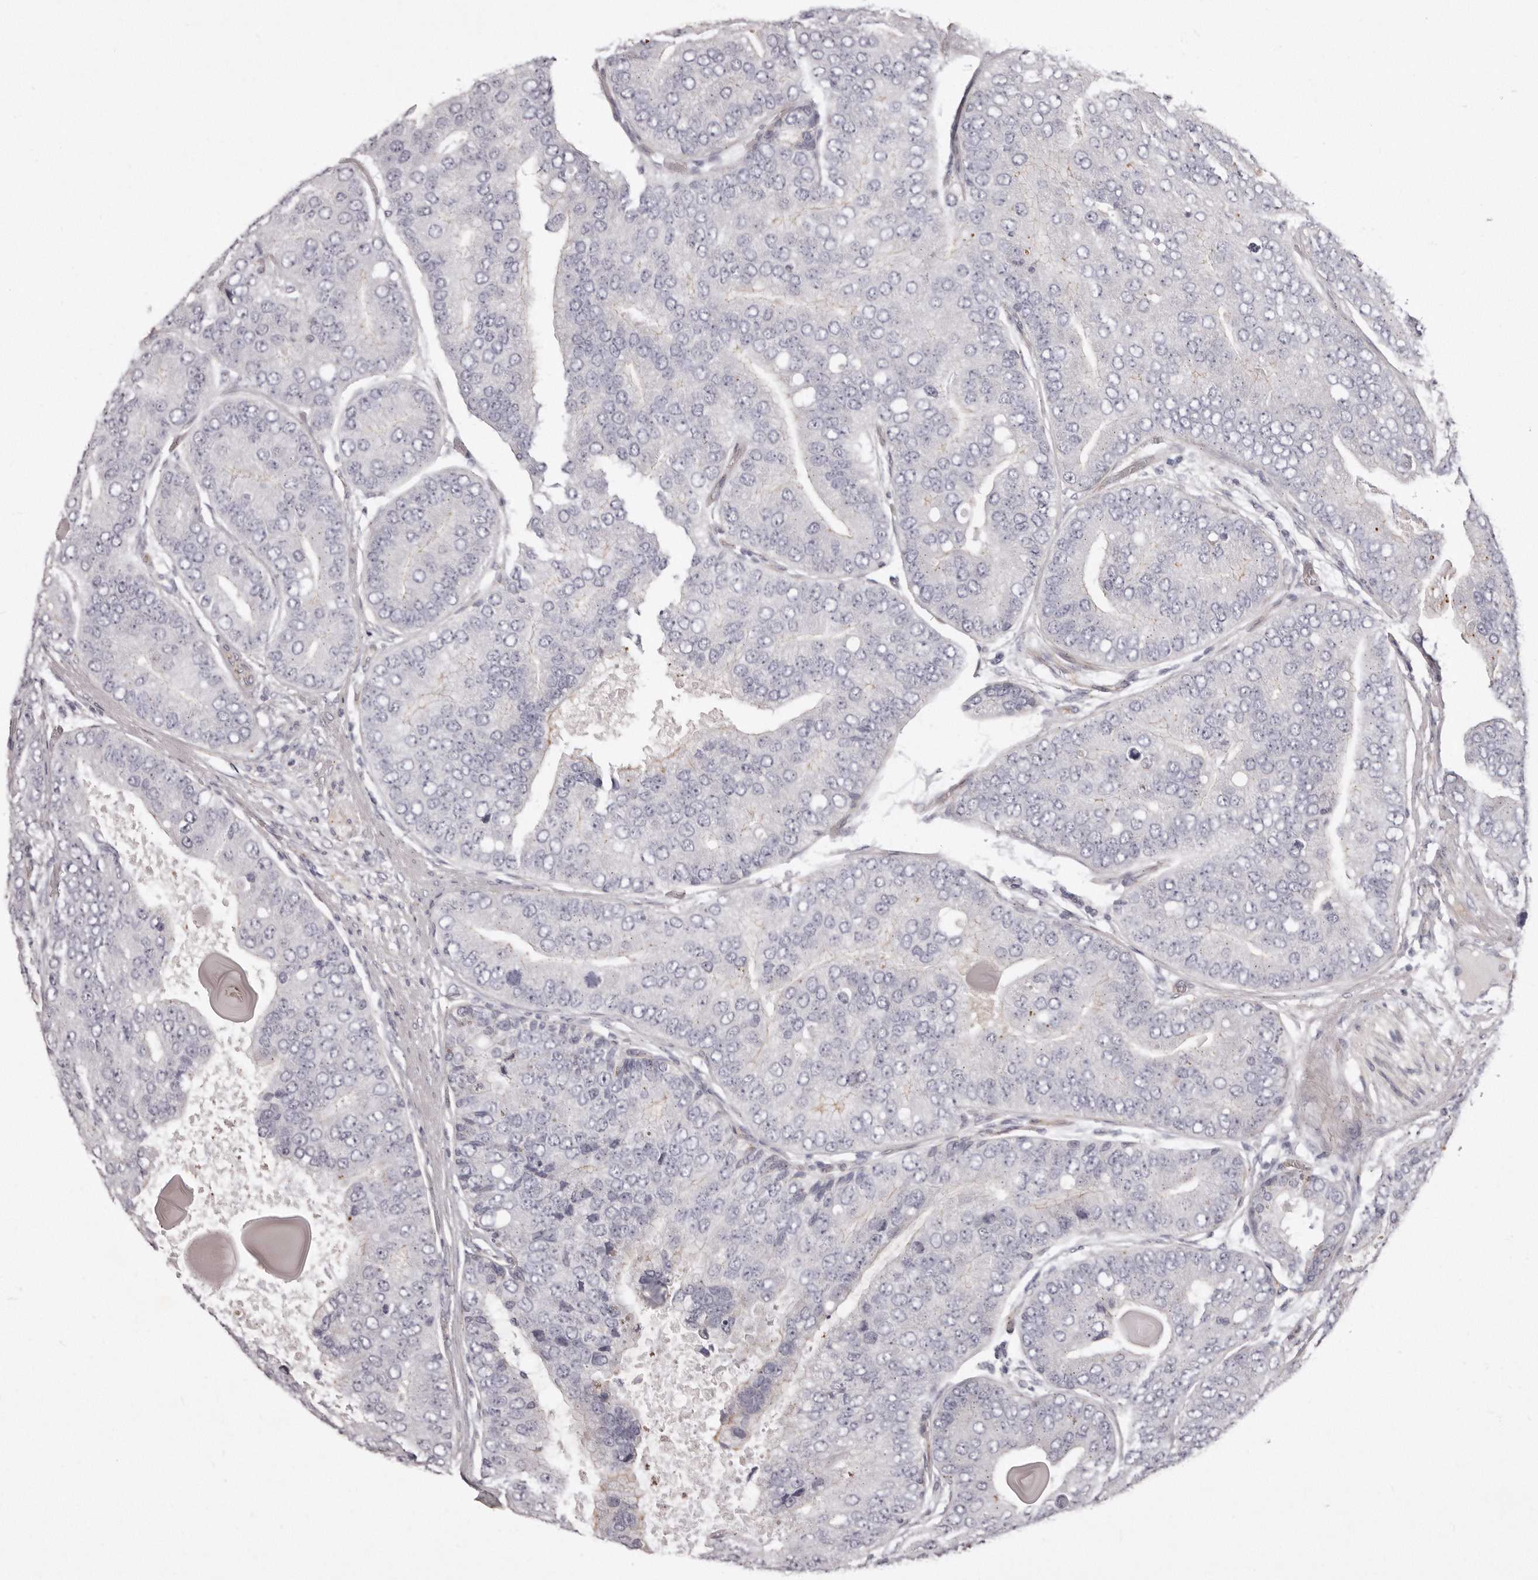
{"staining": {"intensity": "negative", "quantity": "none", "location": "none"}, "tissue": "prostate cancer", "cell_type": "Tumor cells", "image_type": "cancer", "snomed": [{"axis": "morphology", "description": "Adenocarcinoma, High grade"}, {"axis": "topography", "description": "Prostate"}], "caption": "DAB immunohistochemical staining of high-grade adenocarcinoma (prostate) reveals no significant staining in tumor cells. Nuclei are stained in blue.", "gene": "PEG10", "patient": {"sex": "male", "age": 70}}